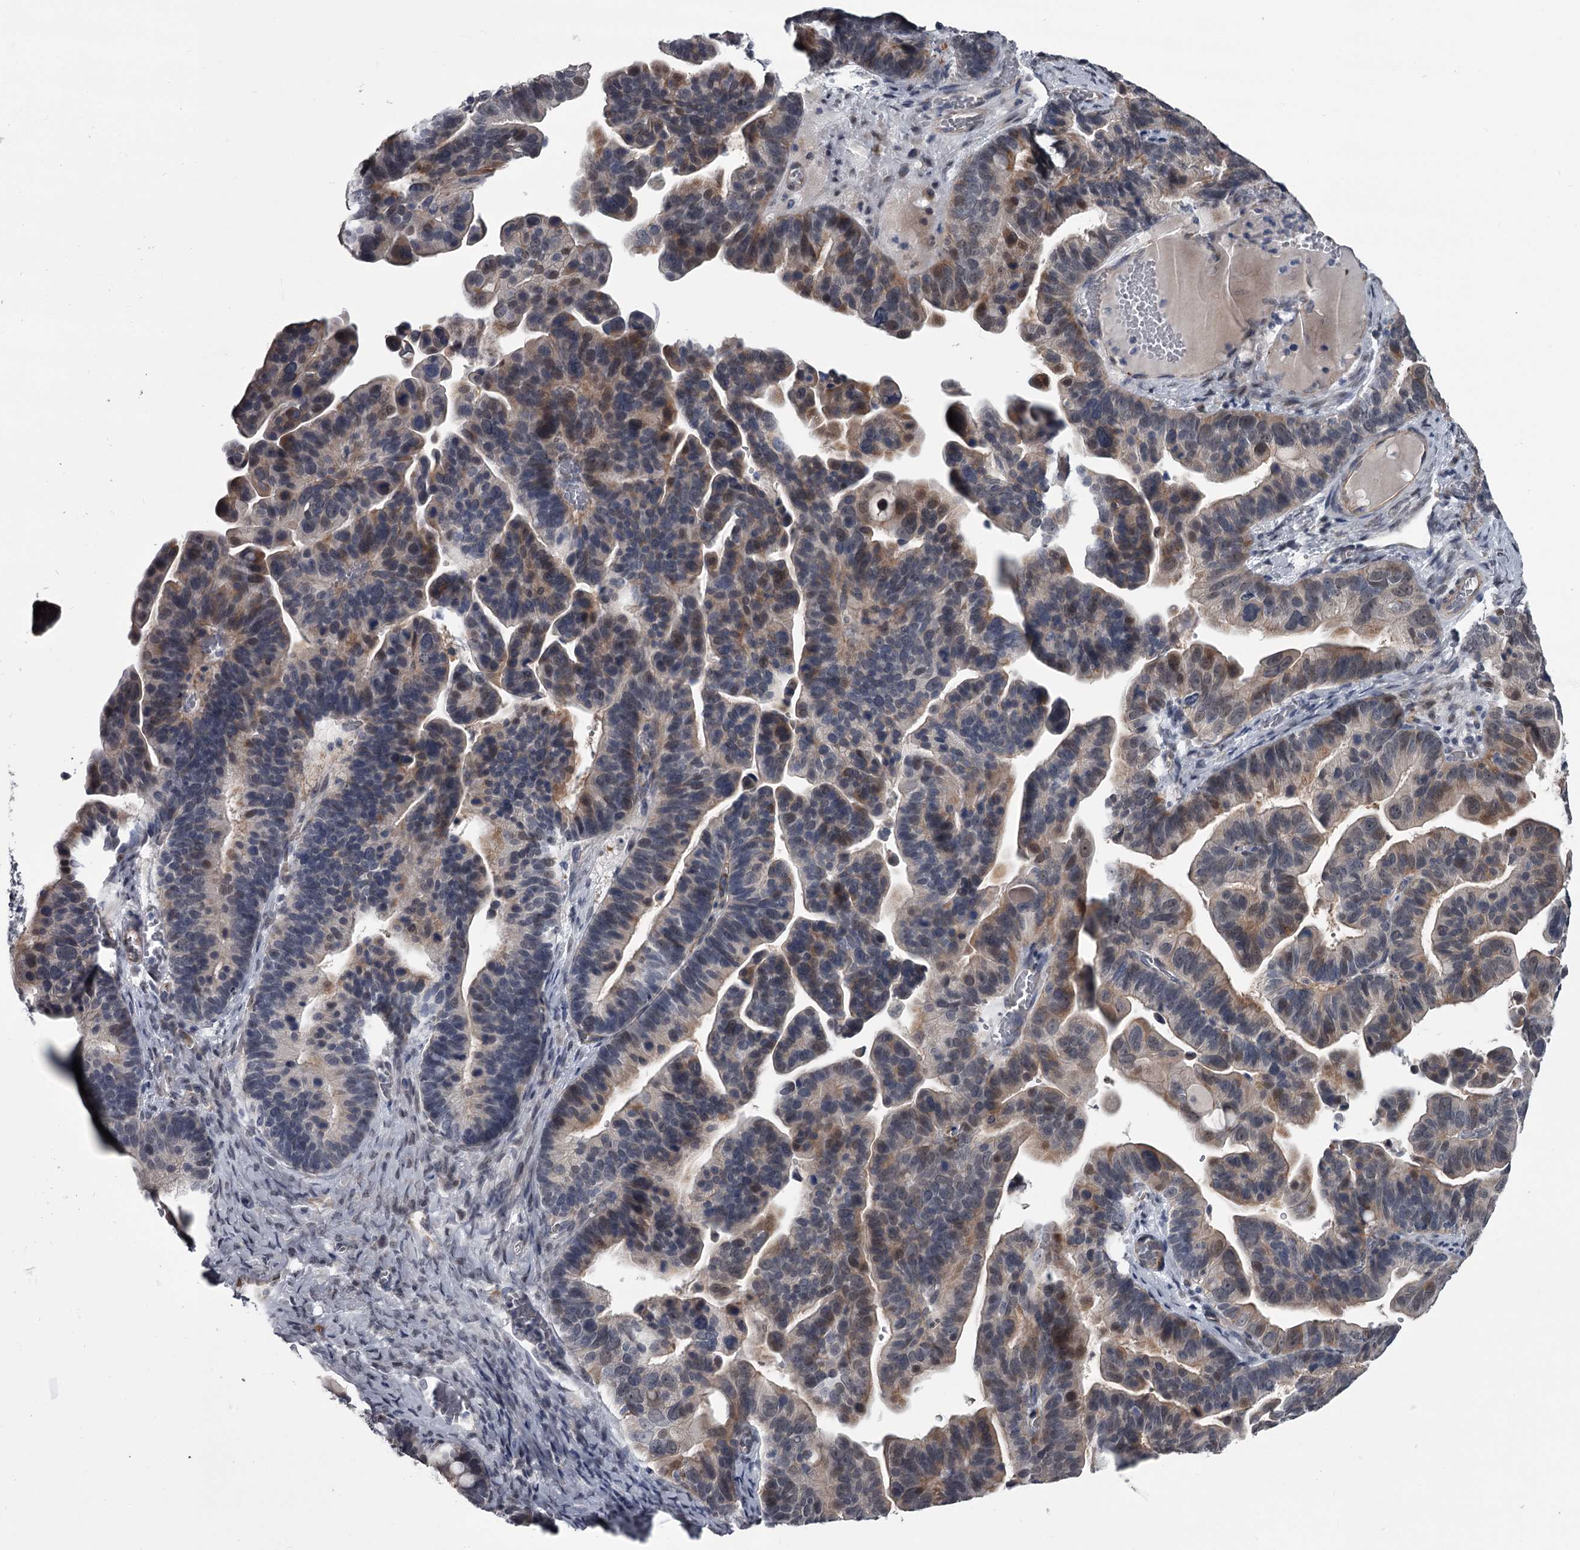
{"staining": {"intensity": "weak", "quantity": "25%-75%", "location": "cytoplasmic/membranous"}, "tissue": "ovarian cancer", "cell_type": "Tumor cells", "image_type": "cancer", "snomed": [{"axis": "morphology", "description": "Cystadenocarcinoma, serous, NOS"}, {"axis": "topography", "description": "Ovary"}], "caption": "Immunohistochemical staining of human ovarian cancer demonstrates low levels of weak cytoplasmic/membranous protein positivity in about 25%-75% of tumor cells.", "gene": "PRPF40B", "patient": {"sex": "female", "age": 56}}